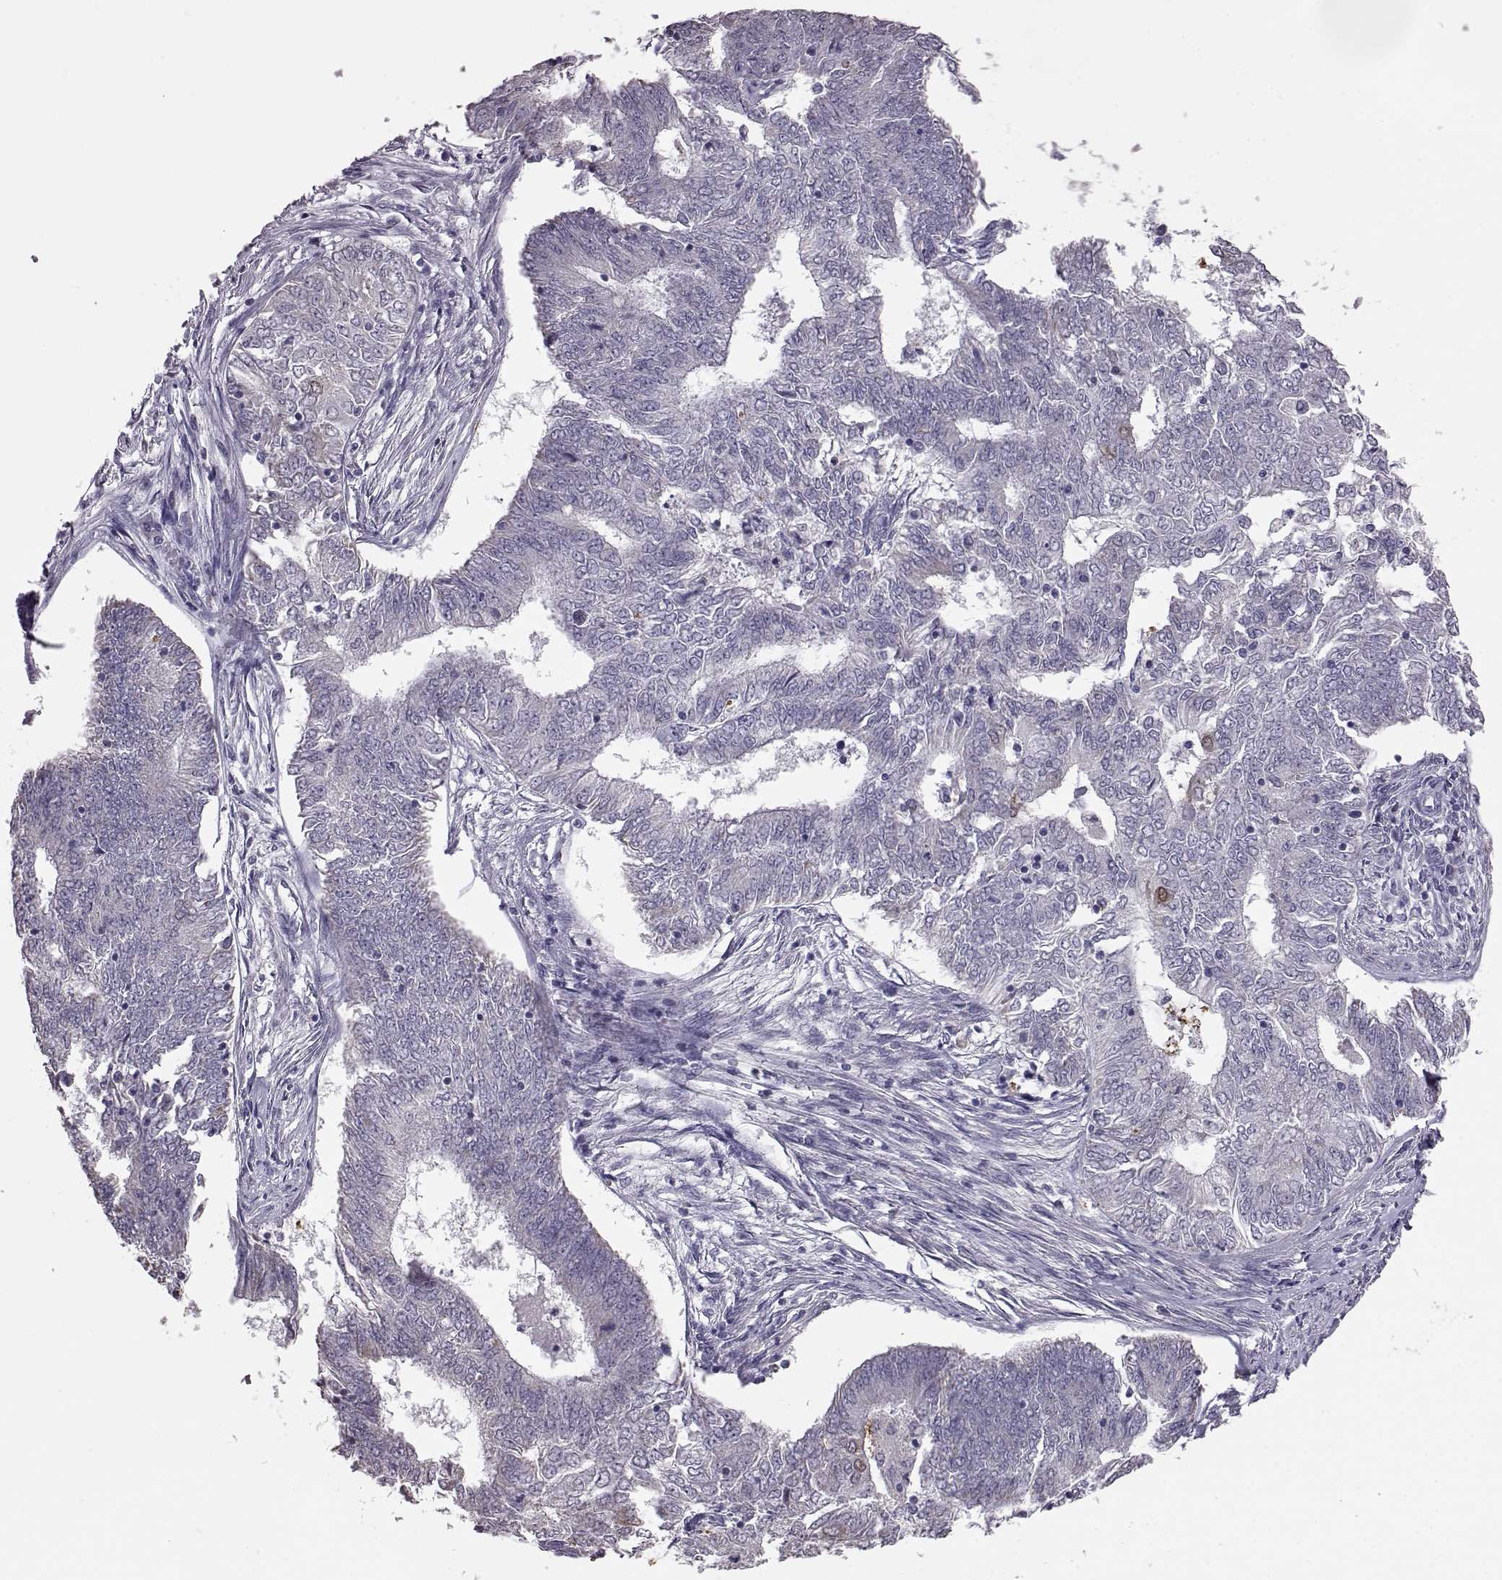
{"staining": {"intensity": "negative", "quantity": "none", "location": "none"}, "tissue": "endometrial cancer", "cell_type": "Tumor cells", "image_type": "cancer", "snomed": [{"axis": "morphology", "description": "Adenocarcinoma, NOS"}, {"axis": "topography", "description": "Endometrium"}], "caption": "Endometrial cancer was stained to show a protein in brown. There is no significant staining in tumor cells.", "gene": "ALDH3A1", "patient": {"sex": "female", "age": 62}}